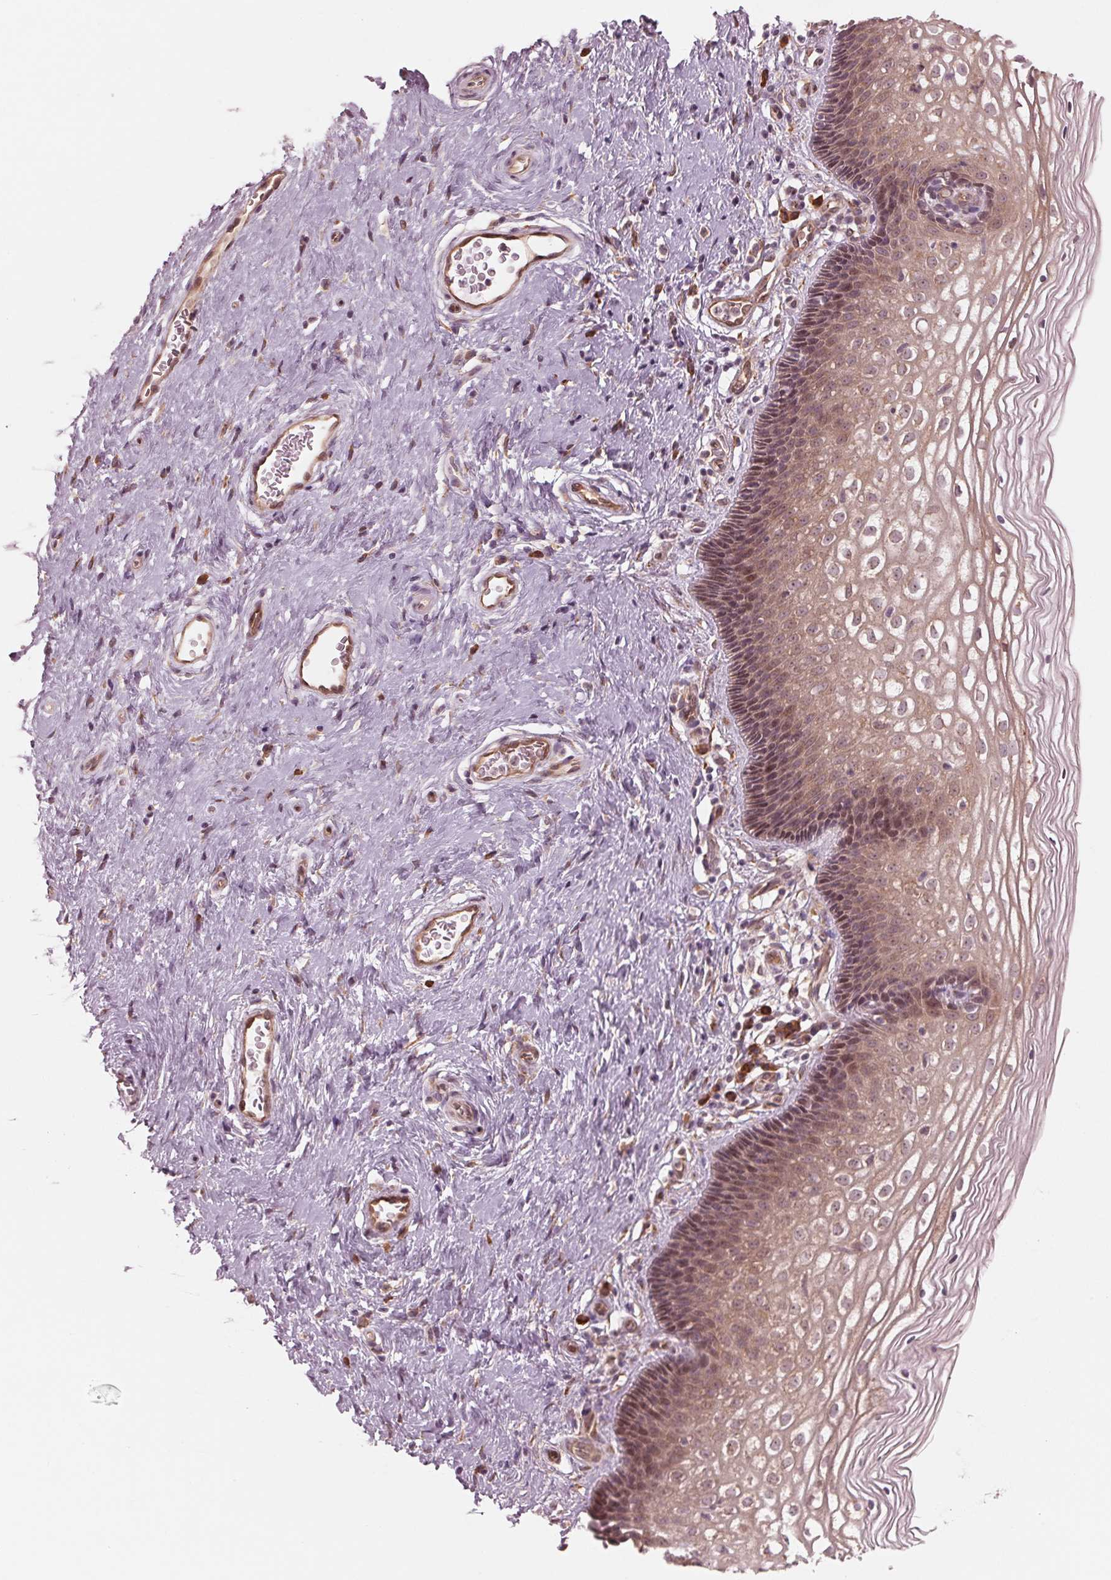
{"staining": {"intensity": "moderate", "quantity": ">75%", "location": "cytoplasmic/membranous"}, "tissue": "cervix", "cell_type": "Glandular cells", "image_type": "normal", "snomed": [{"axis": "morphology", "description": "Normal tissue, NOS"}, {"axis": "topography", "description": "Cervix"}], "caption": "A brown stain highlights moderate cytoplasmic/membranous expression of a protein in glandular cells of unremarkable human cervix.", "gene": "CMIP", "patient": {"sex": "female", "age": 34}}